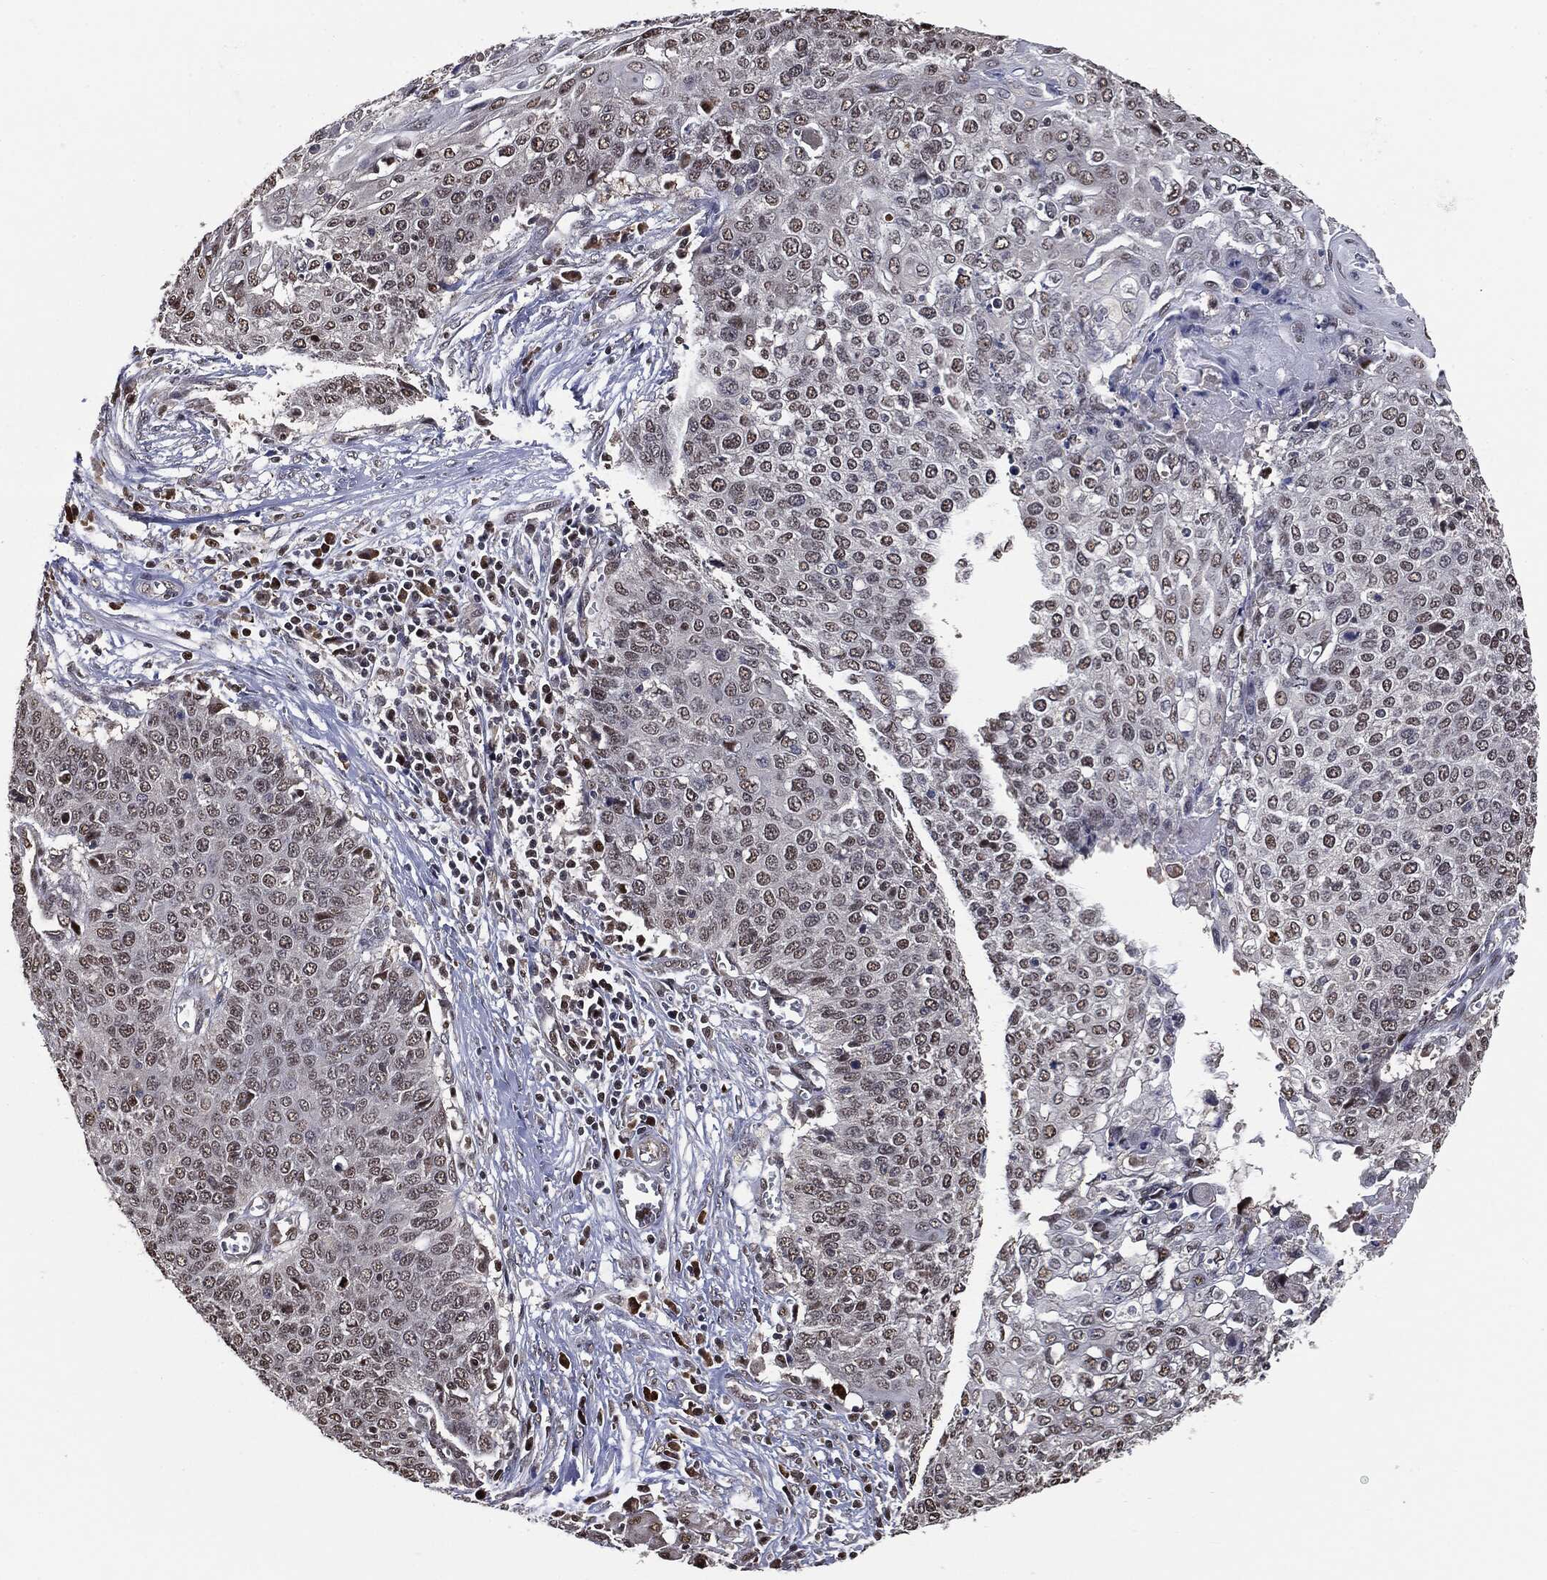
{"staining": {"intensity": "weak", "quantity": "25%-75%", "location": "nuclear"}, "tissue": "cervical cancer", "cell_type": "Tumor cells", "image_type": "cancer", "snomed": [{"axis": "morphology", "description": "Squamous cell carcinoma, NOS"}, {"axis": "topography", "description": "Cervix"}], "caption": "This photomicrograph exhibits cervical cancer (squamous cell carcinoma) stained with immunohistochemistry (IHC) to label a protein in brown. The nuclear of tumor cells show weak positivity for the protein. Nuclei are counter-stained blue.", "gene": "SHLD2", "patient": {"sex": "female", "age": 39}}